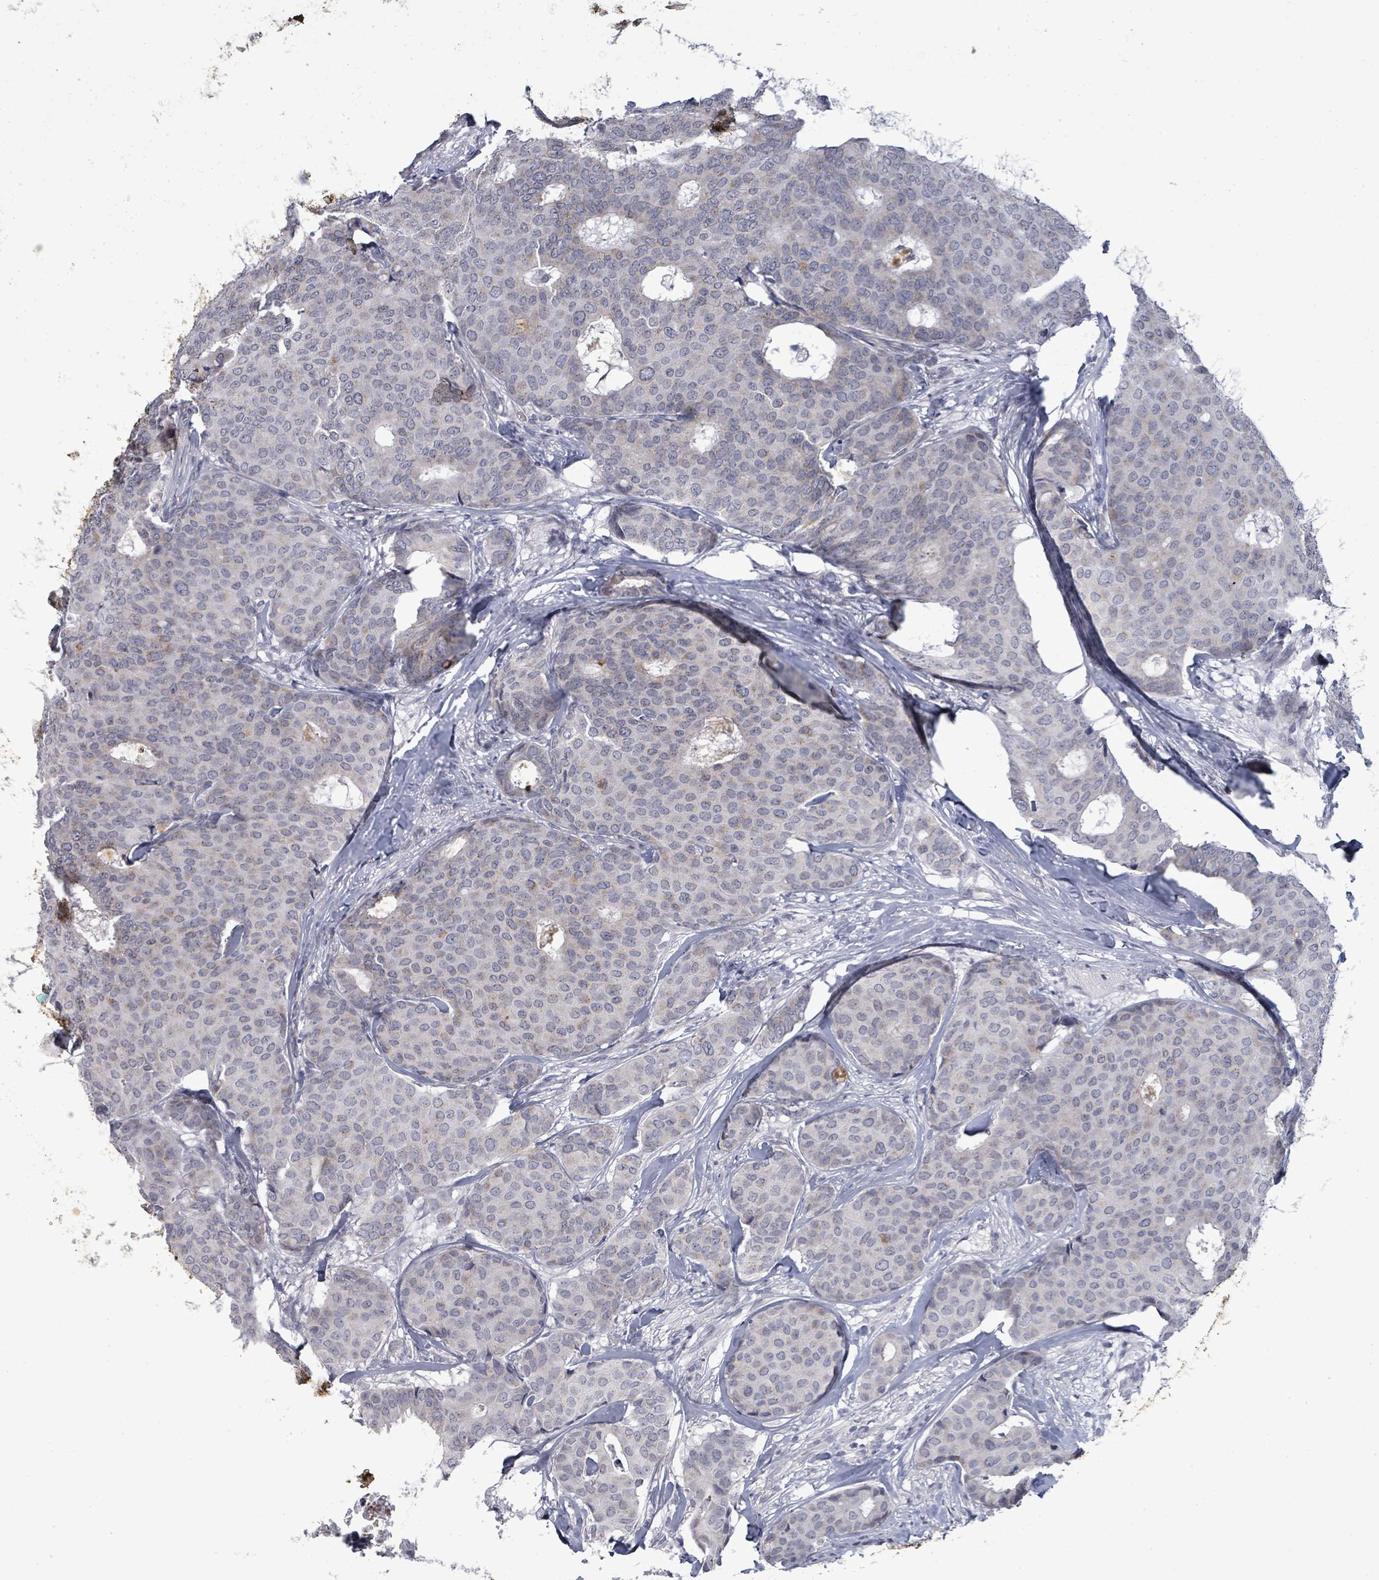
{"staining": {"intensity": "negative", "quantity": "none", "location": "none"}, "tissue": "breast cancer", "cell_type": "Tumor cells", "image_type": "cancer", "snomed": [{"axis": "morphology", "description": "Duct carcinoma"}, {"axis": "topography", "description": "Breast"}], "caption": "Immunohistochemical staining of breast intraductal carcinoma exhibits no significant positivity in tumor cells.", "gene": "PTPN20", "patient": {"sex": "female", "age": 75}}